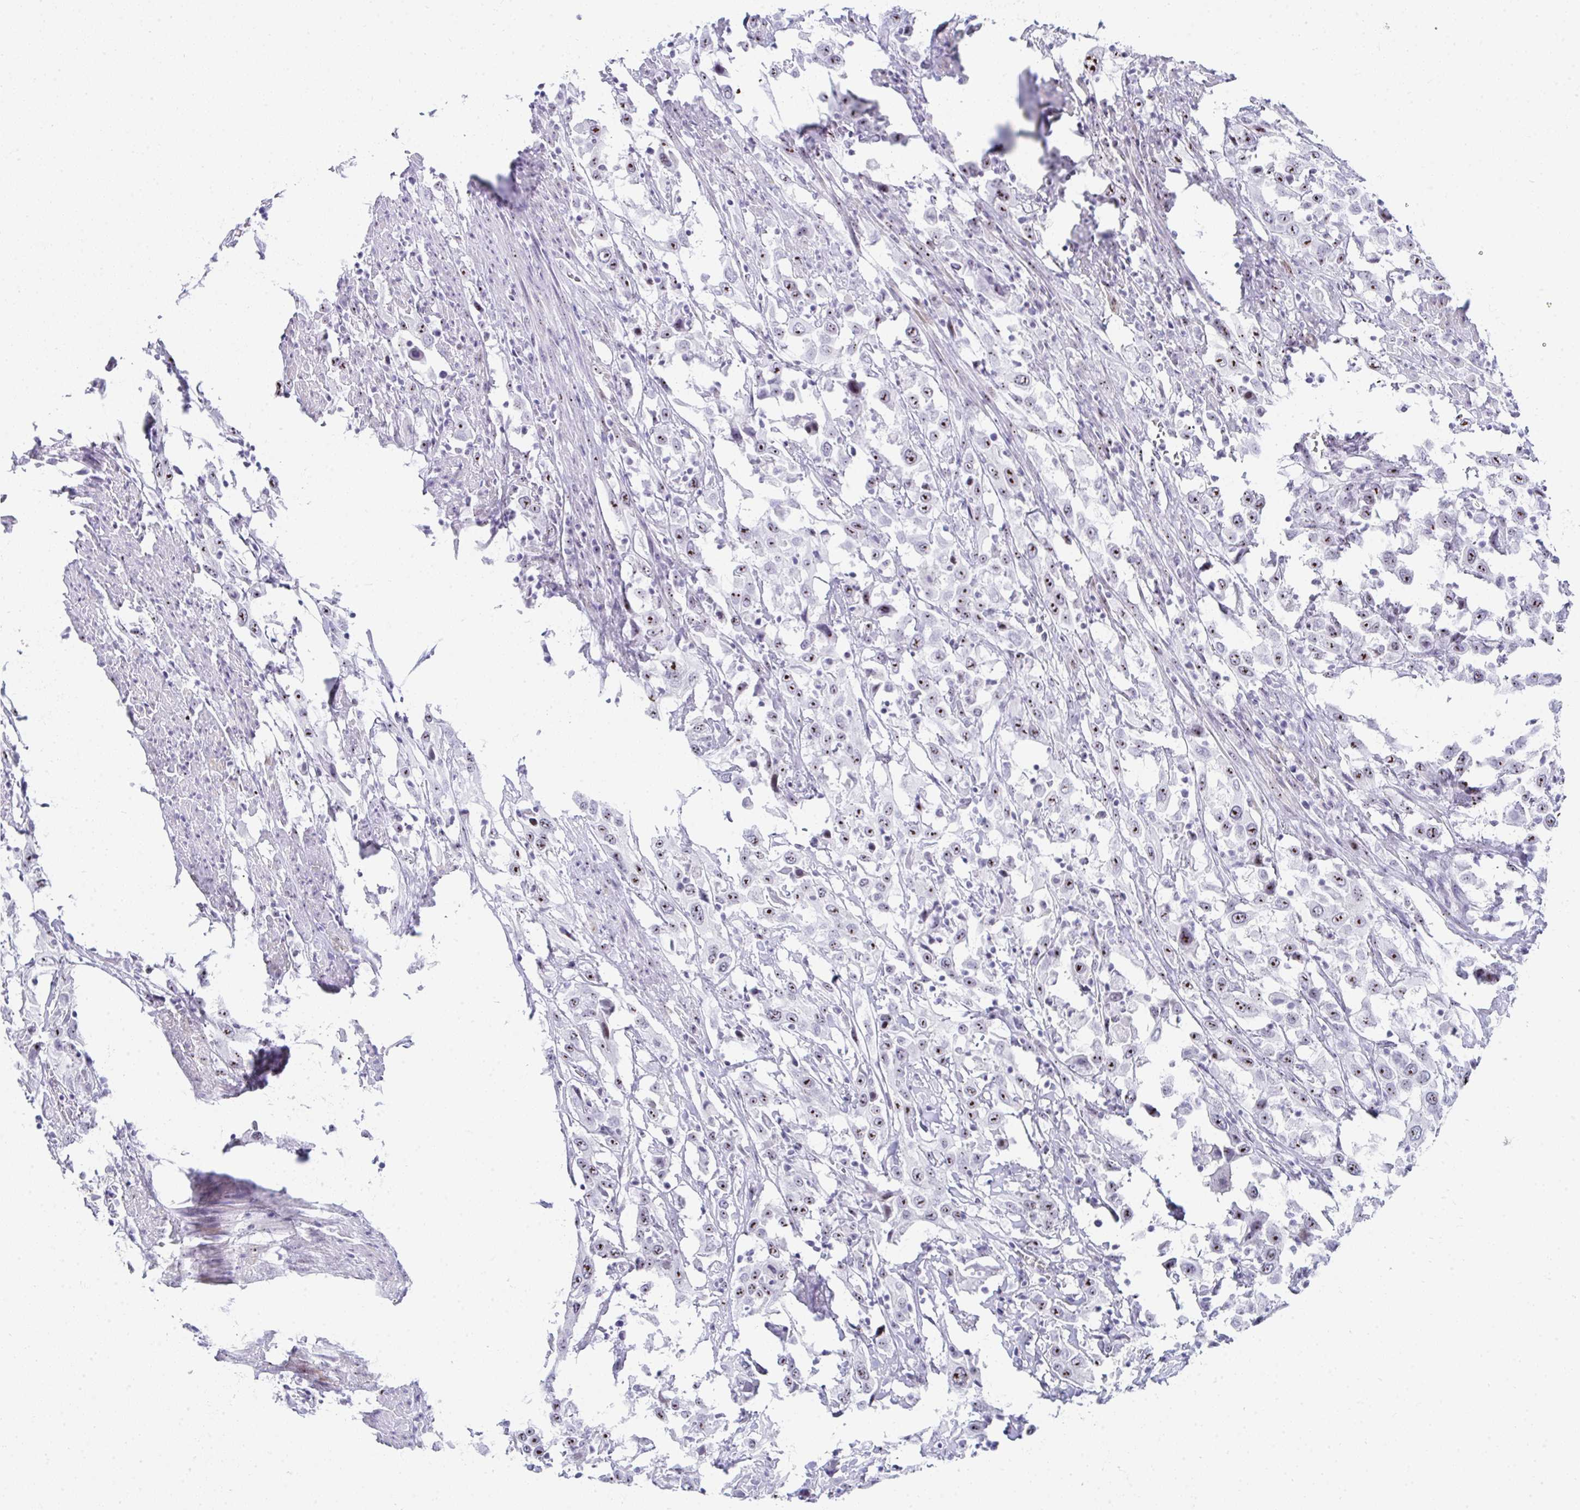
{"staining": {"intensity": "moderate", "quantity": ">75%", "location": "nuclear"}, "tissue": "urothelial cancer", "cell_type": "Tumor cells", "image_type": "cancer", "snomed": [{"axis": "morphology", "description": "Urothelial carcinoma, High grade"}, {"axis": "topography", "description": "Urinary bladder"}], "caption": "Brown immunohistochemical staining in human urothelial carcinoma (high-grade) exhibits moderate nuclear staining in about >75% of tumor cells.", "gene": "NOP10", "patient": {"sex": "male", "age": 61}}